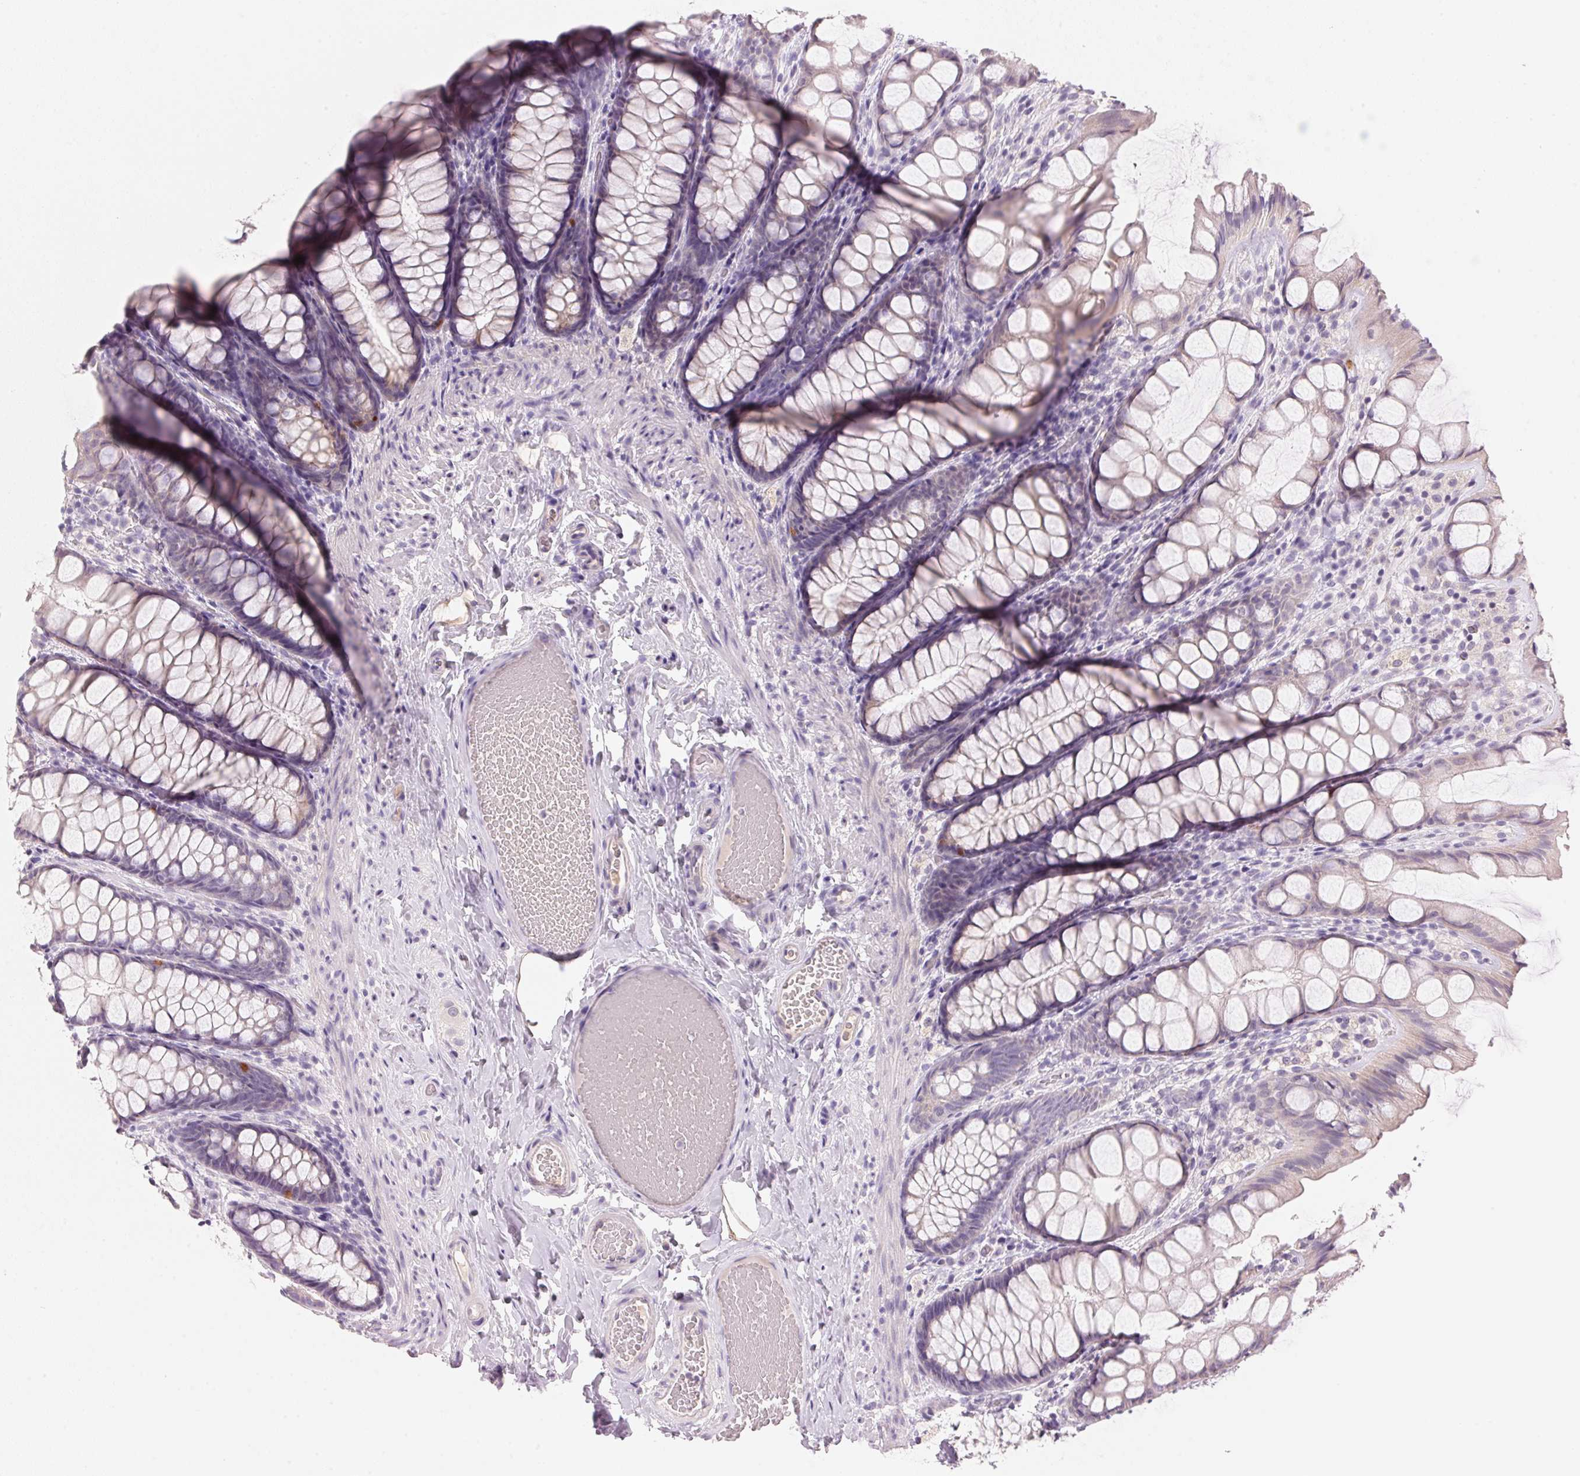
{"staining": {"intensity": "negative", "quantity": "none", "location": "none"}, "tissue": "colon", "cell_type": "Endothelial cells", "image_type": "normal", "snomed": [{"axis": "morphology", "description": "Normal tissue, NOS"}, {"axis": "topography", "description": "Colon"}], "caption": "Immunohistochemistry image of normal colon stained for a protein (brown), which exhibits no staining in endothelial cells. Nuclei are stained in blue.", "gene": "CYP11B1", "patient": {"sex": "male", "age": 47}}